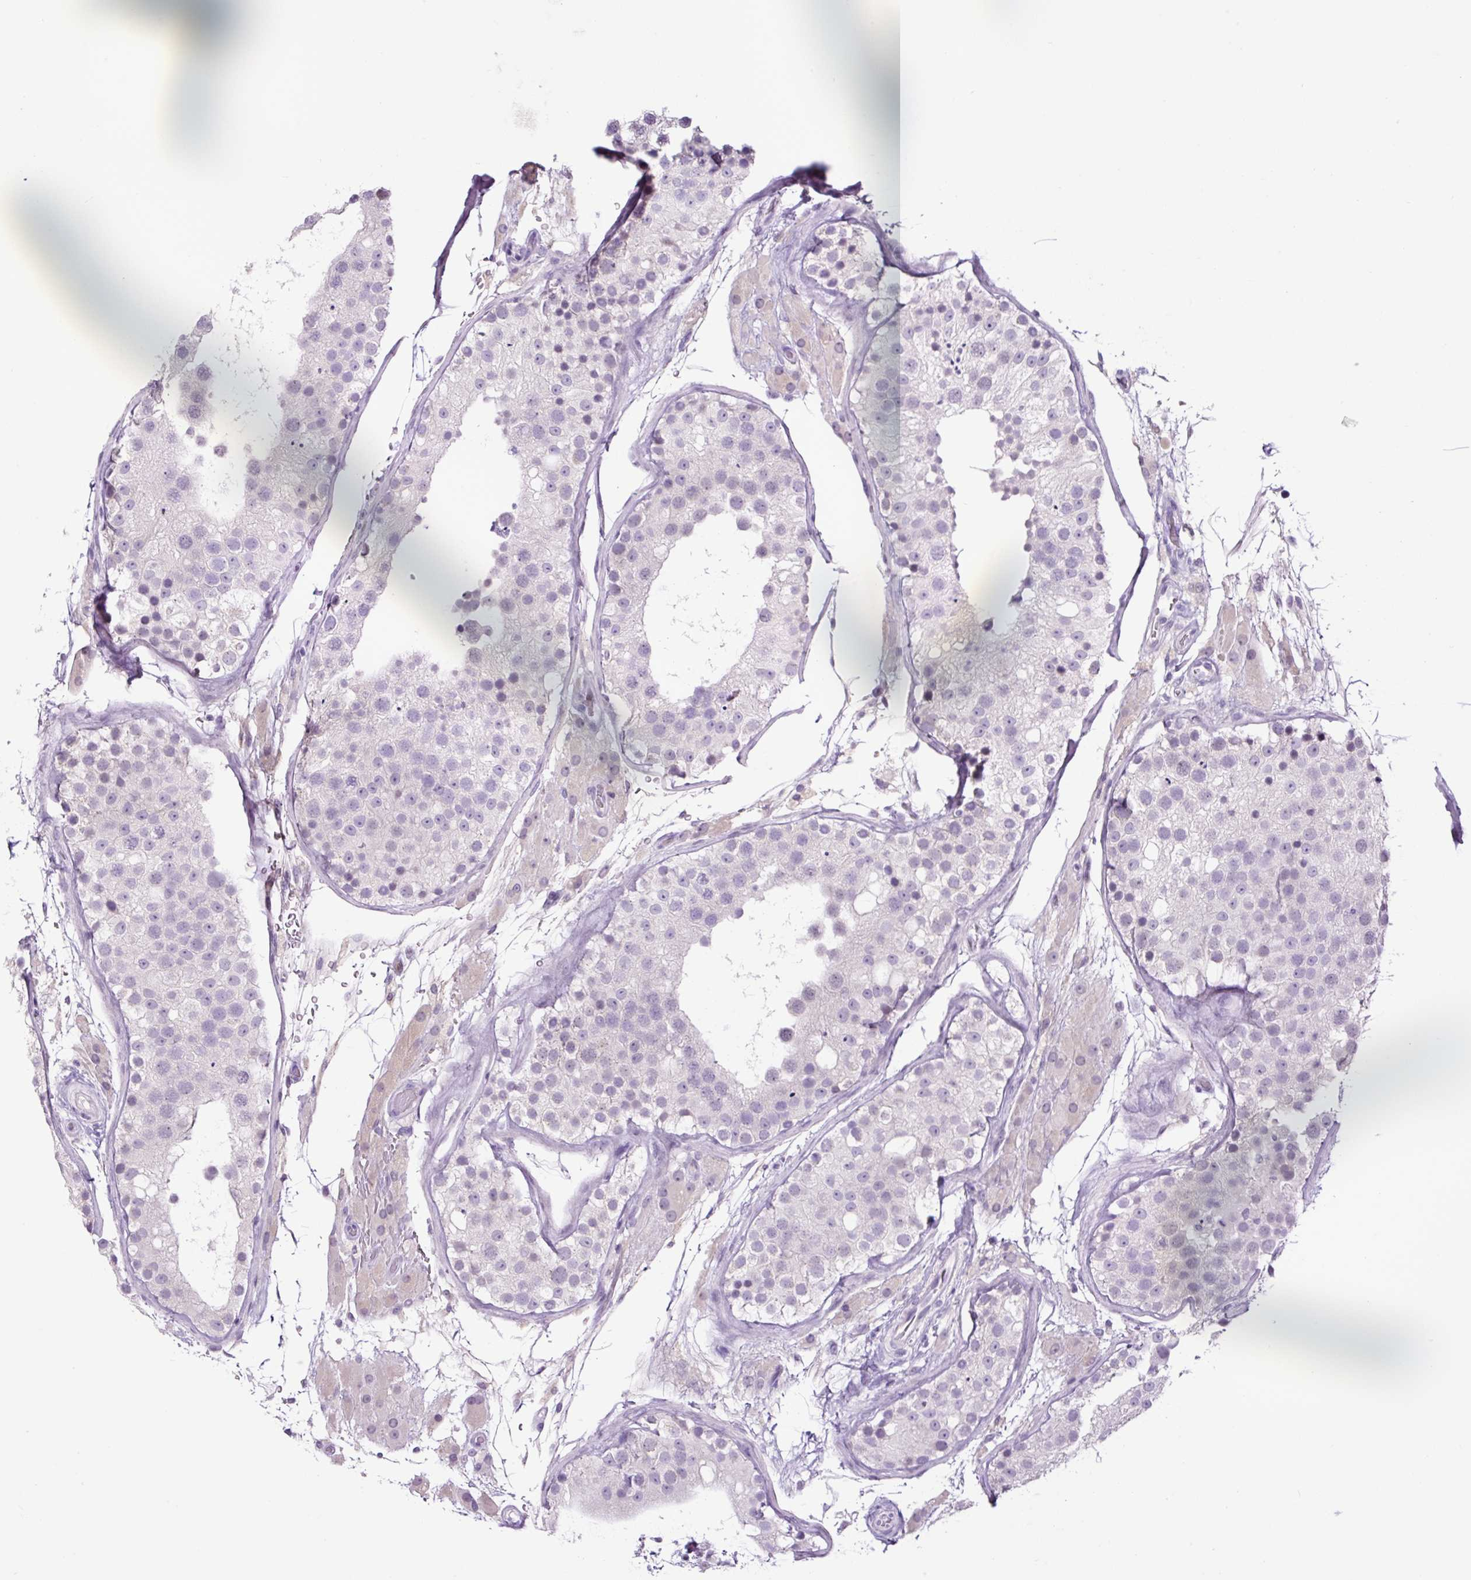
{"staining": {"intensity": "negative", "quantity": "none", "location": "none"}, "tissue": "testis", "cell_type": "Cells in seminiferous ducts", "image_type": "normal", "snomed": [{"axis": "morphology", "description": "Normal tissue, NOS"}, {"axis": "topography", "description": "Testis"}], "caption": "High magnification brightfield microscopy of benign testis stained with DAB (3,3'-diaminobenzidine) (brown) and counterstained with hematoxylin (blue): cells in seminiferous ducts show no significant staining.", "gene": "MFSD3", "patient": {"sex": "male", "age": 26}}